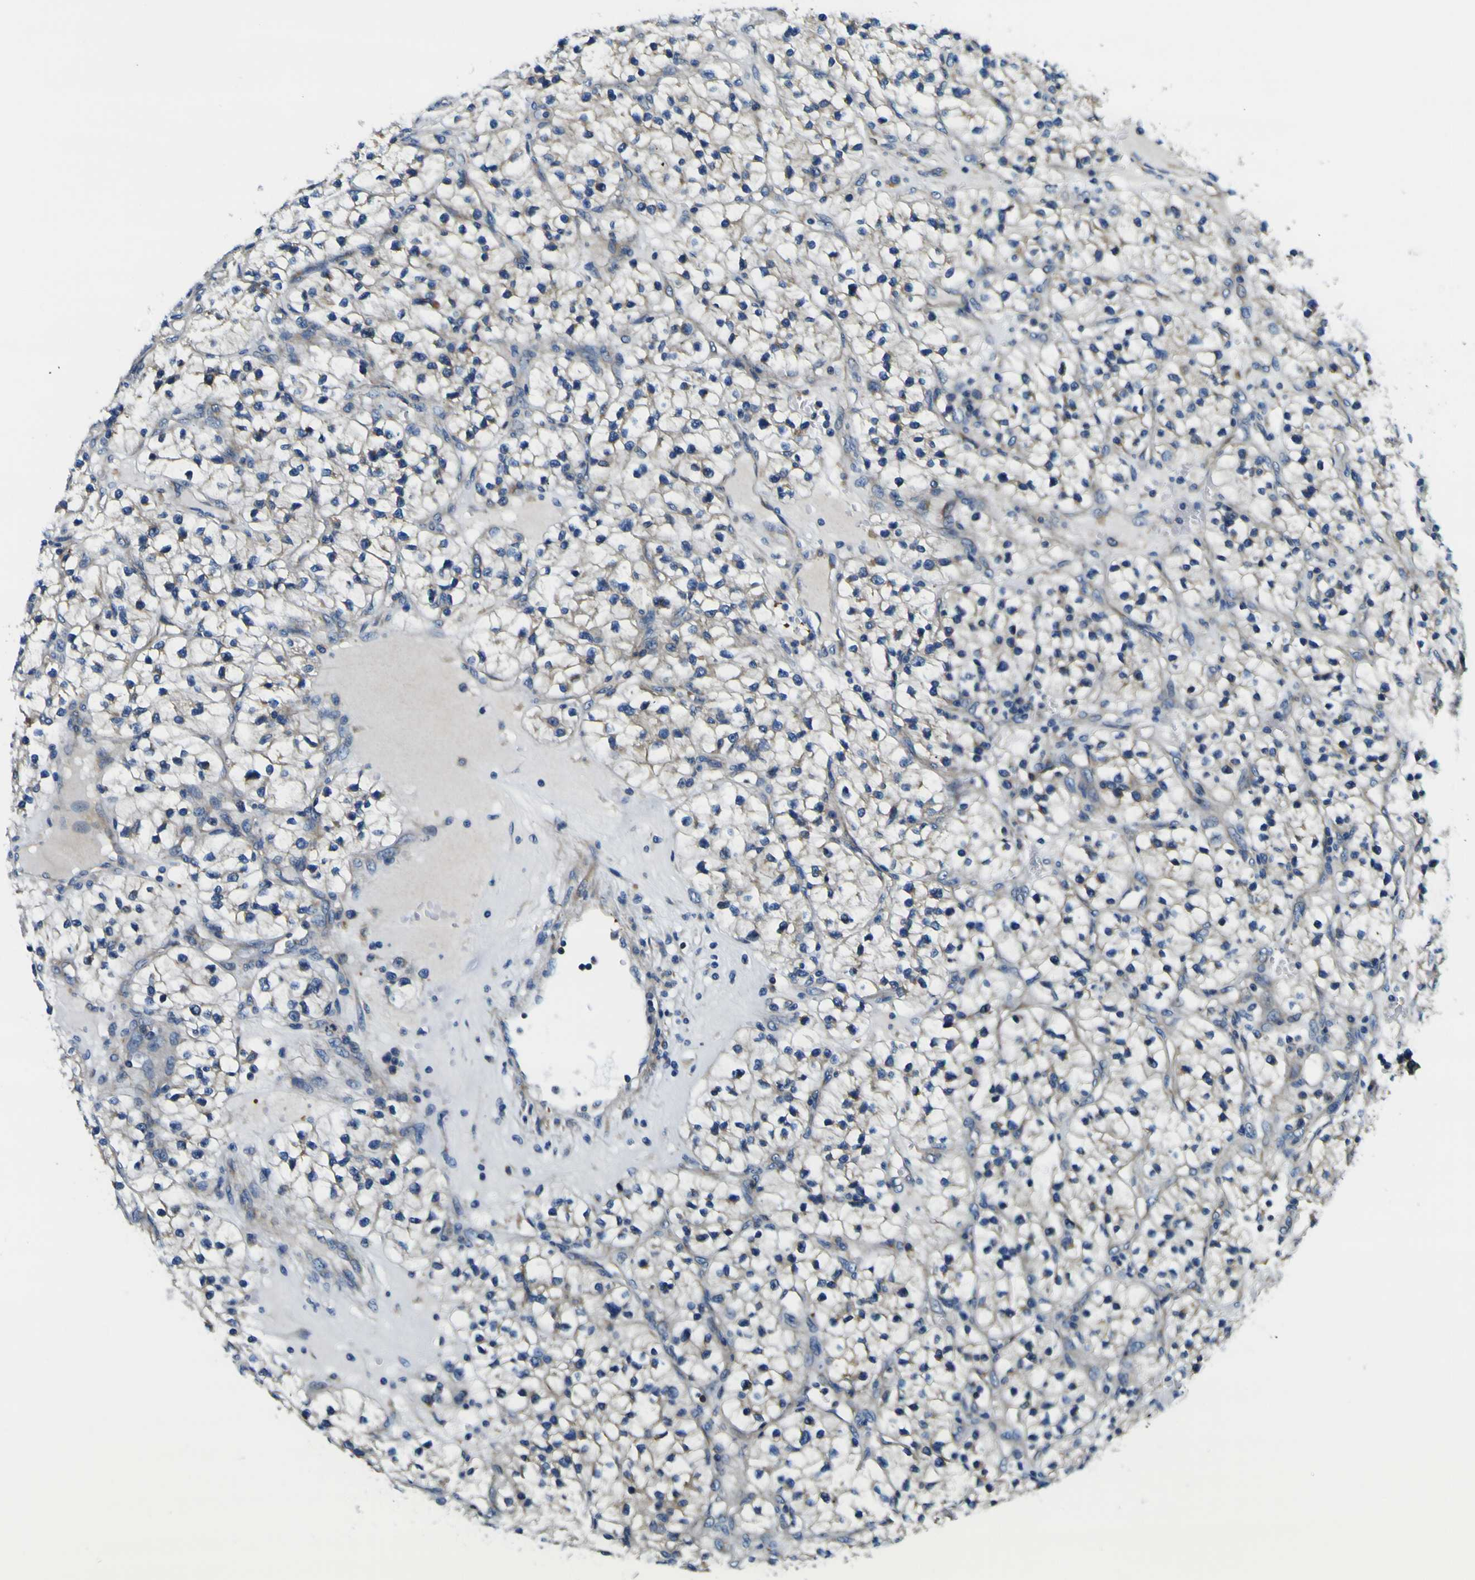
{"staining": {"intensity": "moderate", "quantity": "<25%", "location": "cytoplasmic/membranous"}, "tissue": "renal cancer", "cell_type": "Tumor cells", "image_type": "cancer", "snomed": [{"axis": "morphology", "description": "Adenocarcinoma, NOS"}, {"axis": "topography", "description": "Kidney"}], "caption": "Immunohistochemical staining of renal cancer (adenocarcinoma) displays low levels of moderate cytoplasmic/membranous staining in approximately <25% of tumor cells. (IHC, brightfield microscopy, high magnification).", "gene": "CLSTN1", "patient": {"sex": "female", "age": 57}}